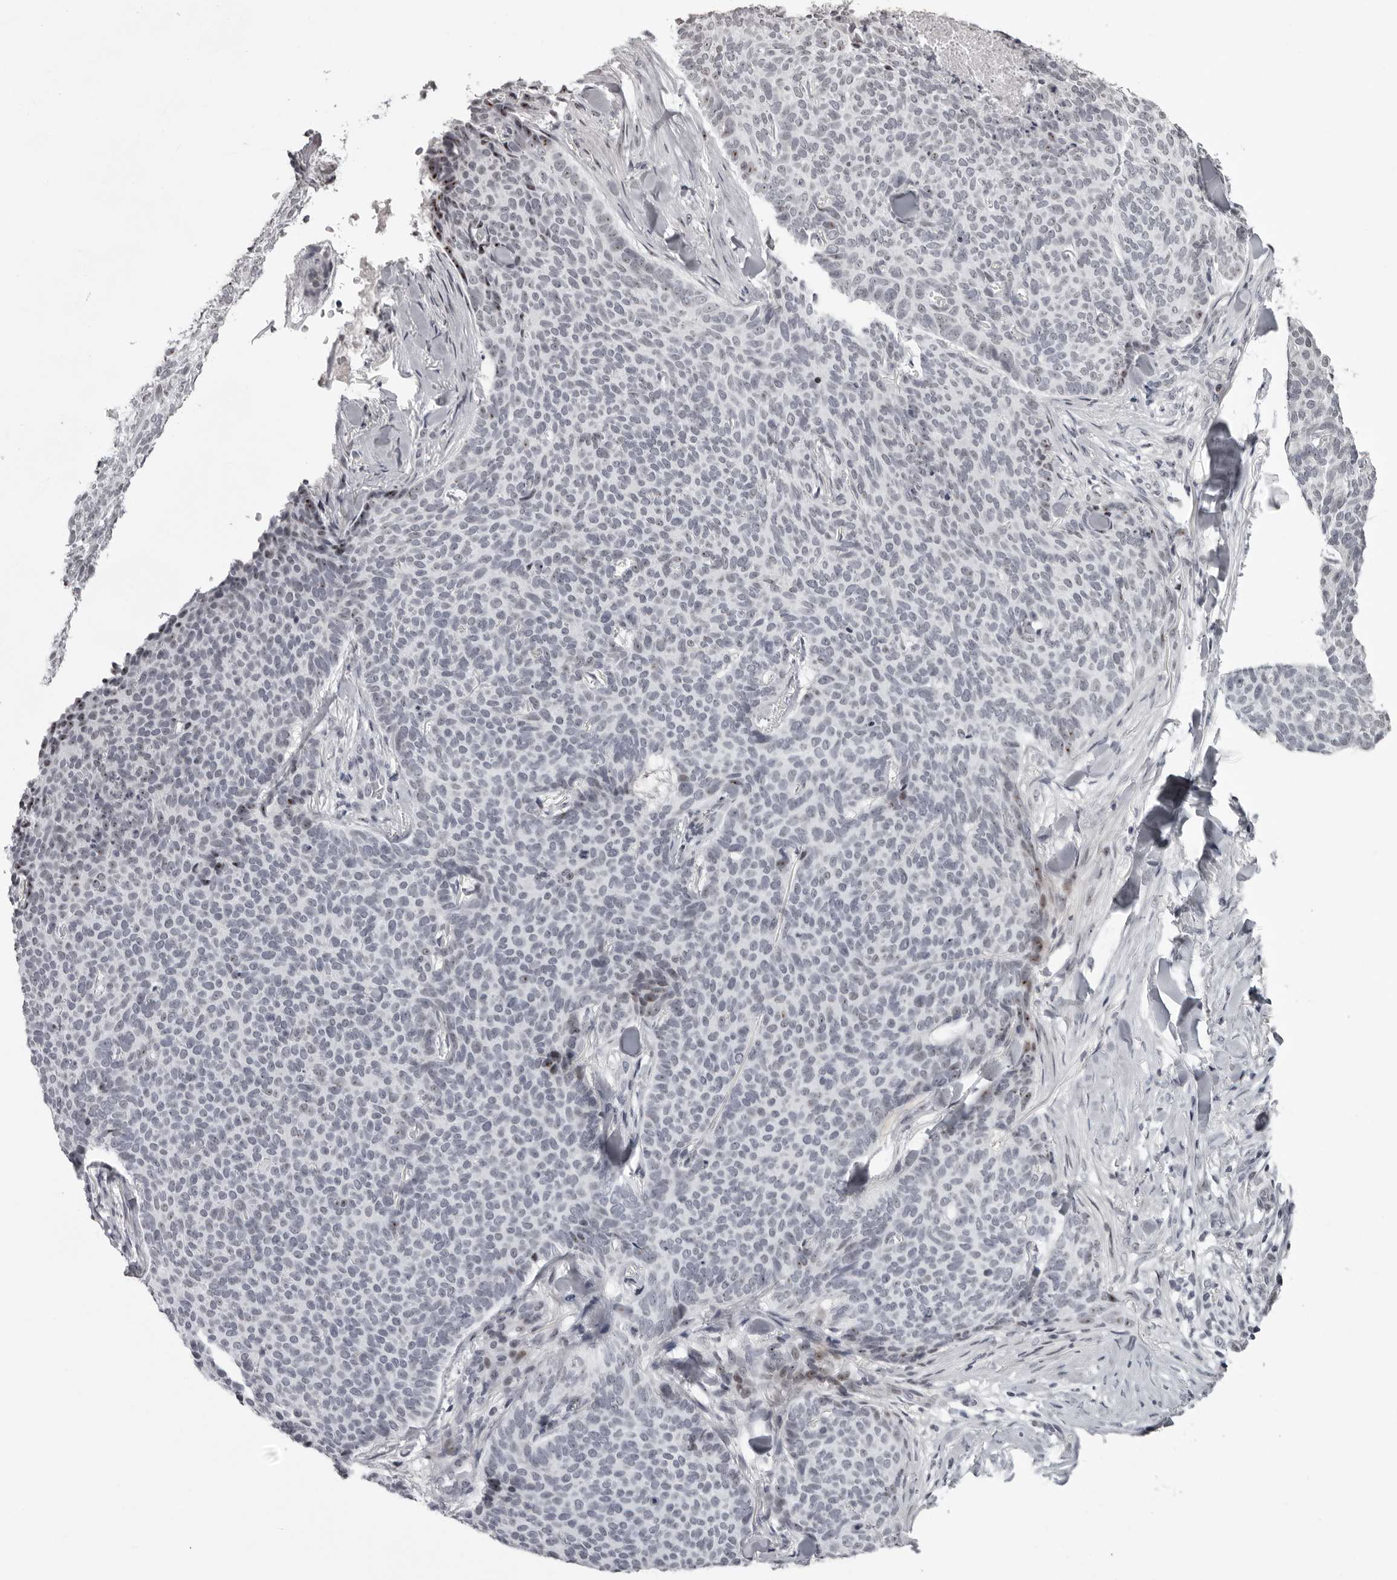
{"staining": {"intensity": "negative", "quantity": "none", "location": "none"}, "tissue": "skin cancer", "cell_type": "Tumor cells", "image_type": "cancer", "snomed": [{"axis": "morphology", "description": "Normal tissue, NOS"}, {"axis": "morphology", "description": "Basal cell carcinoma"}, {"axis": "topography", "description": "Skin"}], "caption": "A histopathology image of human basal cell carcinoma (skin) is negative for staining in tumor cells.", "gene": "HELZ", "patient": {"sex": "male", "age": 50}}